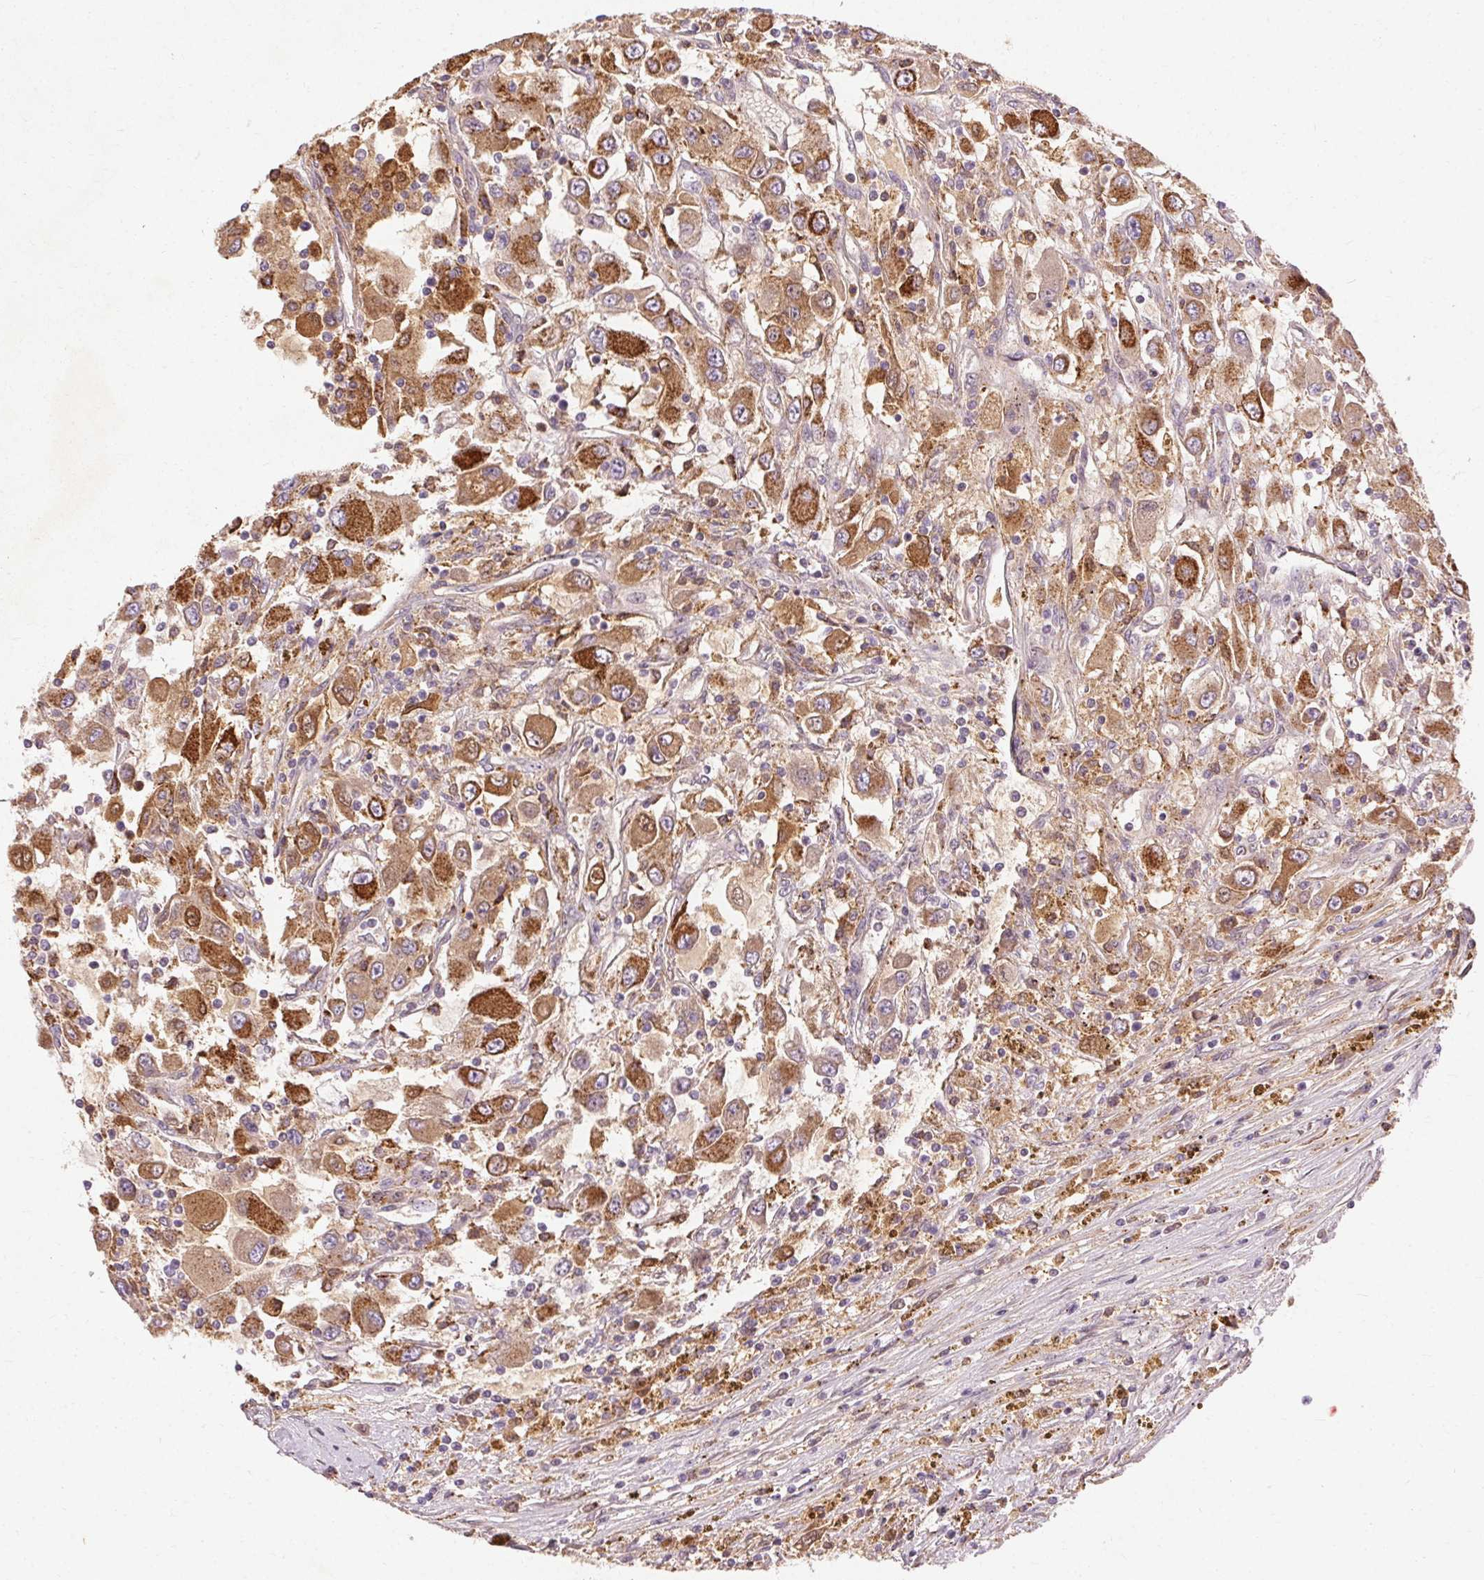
{"staining": {"intensity": "strong", "quantity": "25%-75%", "location": "cytoplasmic/membranous"}, "tissue": "renal cancer", "cell_type": "Tumor cells", "image_type": "cancer", "snomed": [{"axis": "morphology", "description": "Adenocarcinoma, NOS"}, {"axis": "topography", "description": "Kidney"}], "caption": "About 25%-75% of tumor cells in human renal cancer display strong cytoplasmic/membranous protein staining as visualized by brown immunohistochemical staining.", "gene": "REP15", "patient": {"sex": "female", "age": 67}}